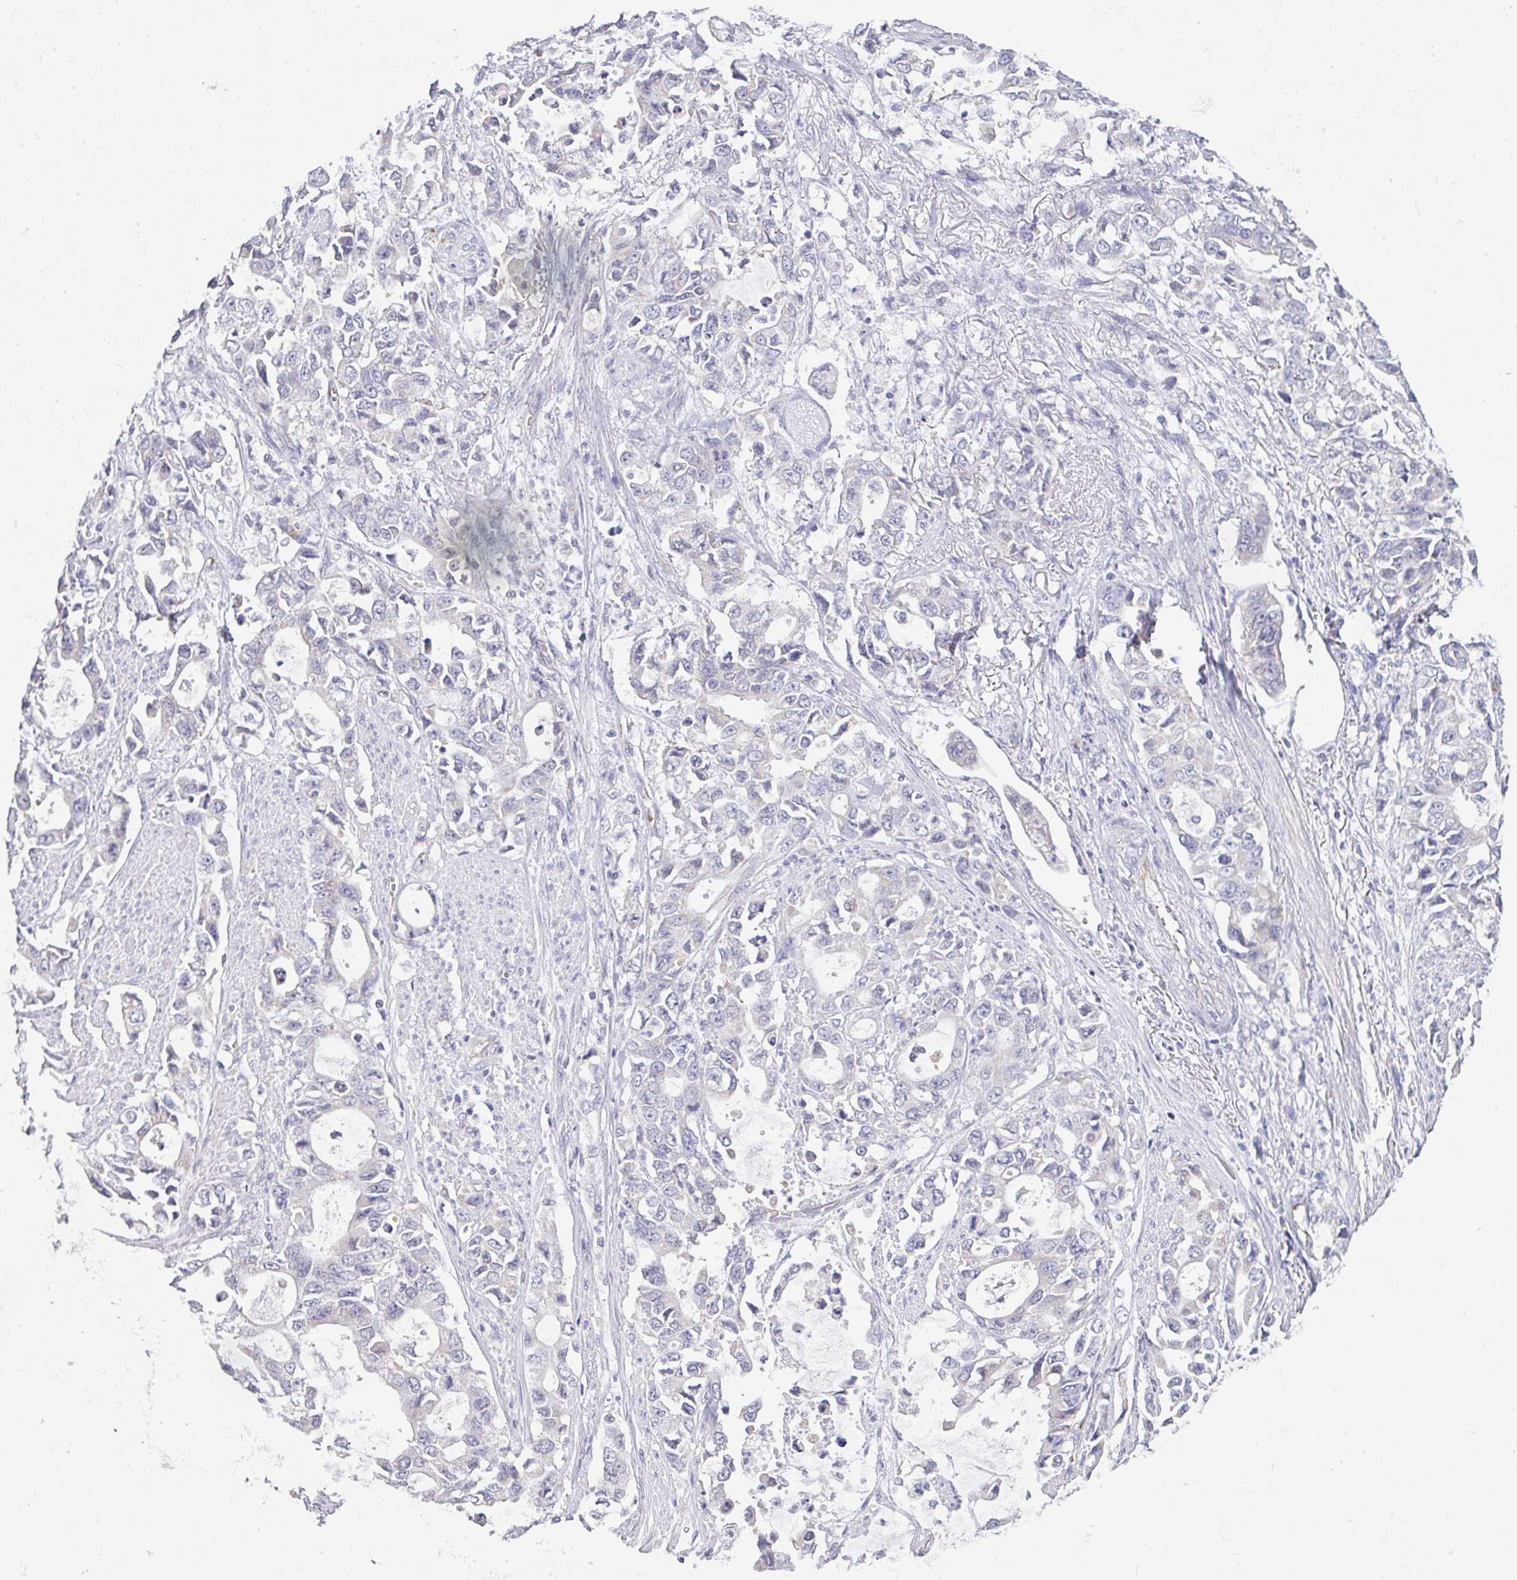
{"staining": {"intensity": "negative", "quantity": "none", "location": "none"}, "tissue": "stomach cancer", "cell_type": "Tumor cells", "image_type": "cancer", "snomed": [{"axis": "morphology", "description": "Adenocarcinoma, NOS"}, {"axis": "topography", "description": "Stomach, upper"}], "caption": "IHC photomicrograph of neoplastic tissue: human stomach cancer (adenocarcinoma) stained with DAB displays no significant protein expression in tumor cells. Brightfield microscopy of immunohistochemistry (IHC) stained with DAB (3,3'-diaminobenzidine) (brown) and hematoxylin (blue), captured at high magnification.", "gene": "PLCD4", "patient": {"sex": "male", "age": 85}}